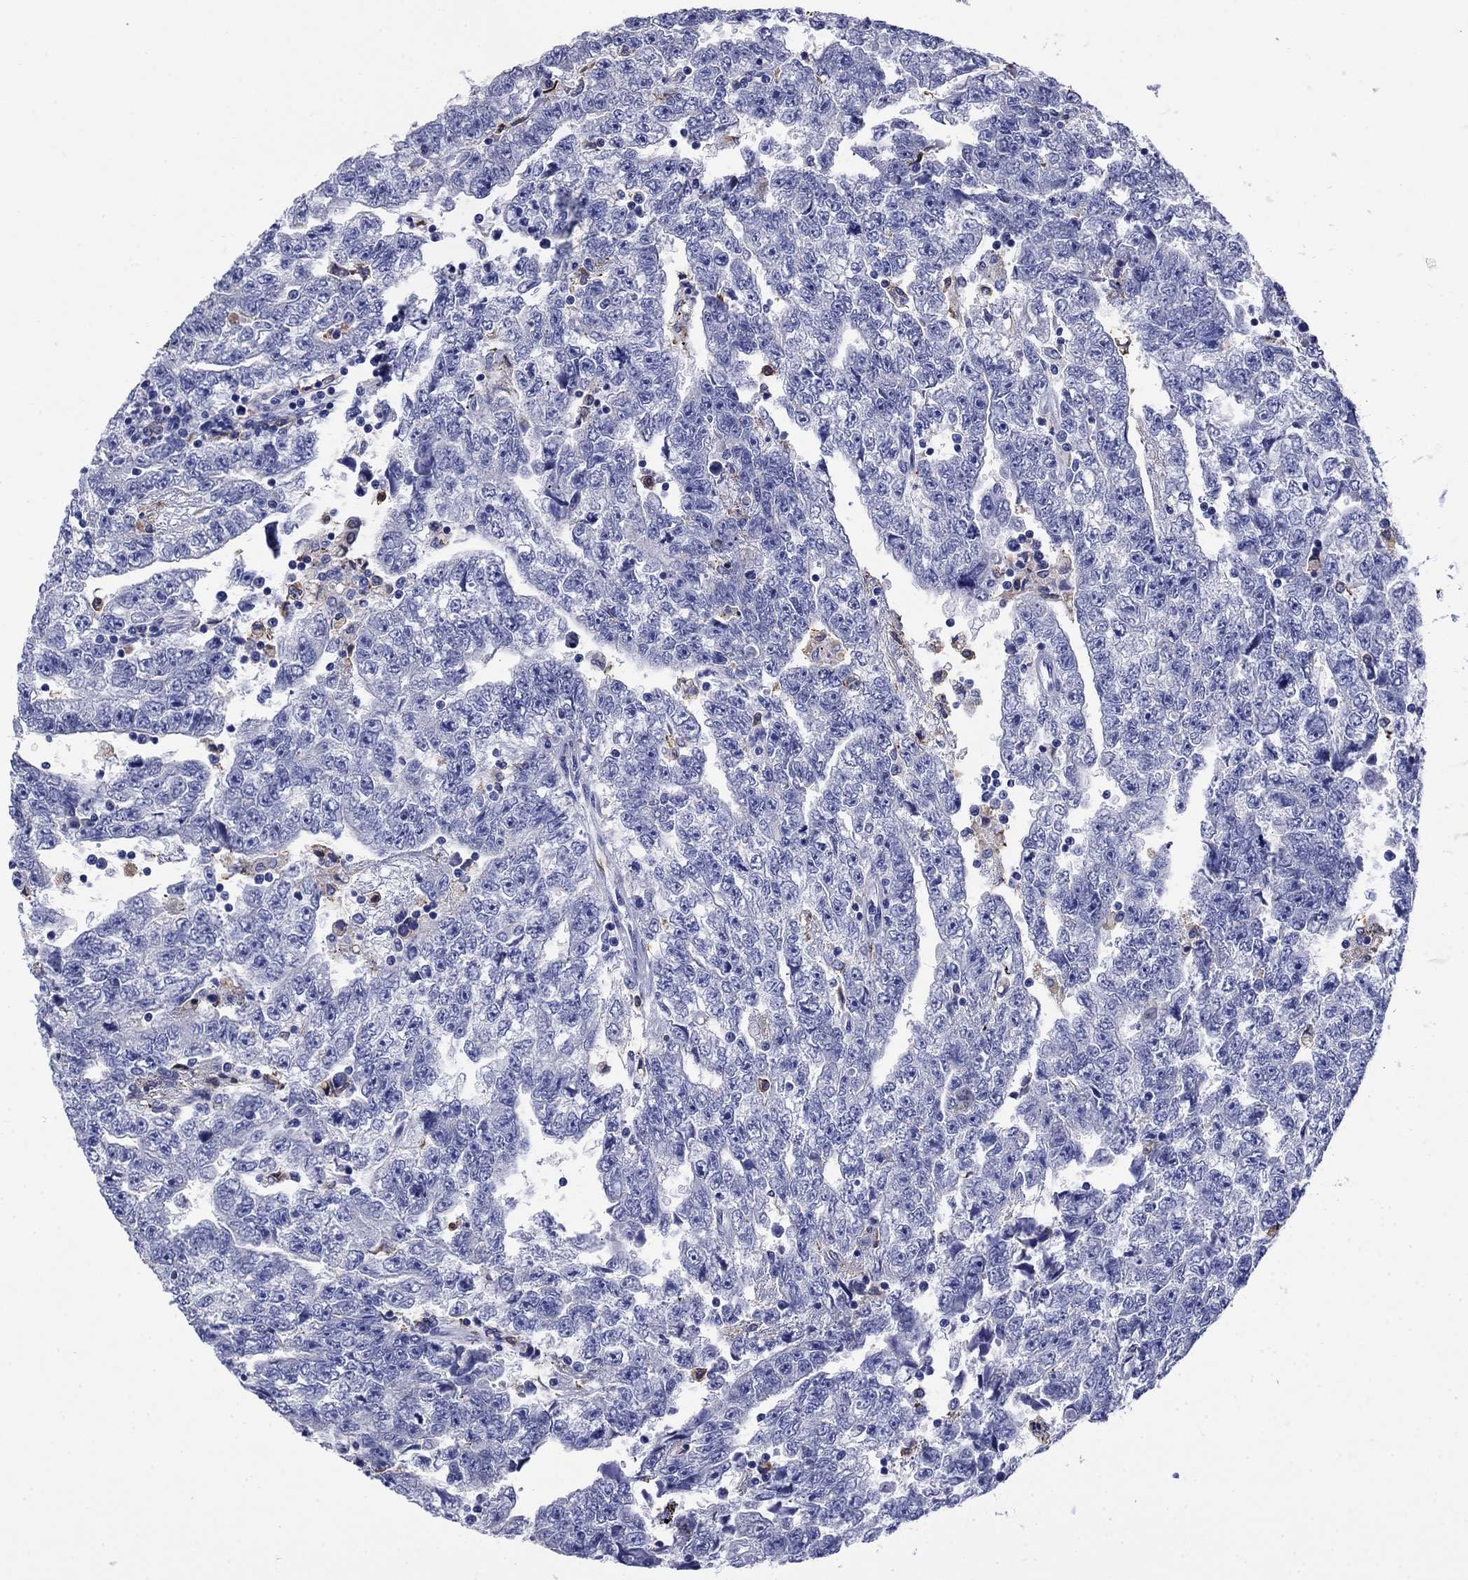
{"staining": {"intensity": "negative", "quantity": "none", "location": "none"}, "tissue": "testis cancer", "cell_type": "Tumor cells", "image_type": "cancer", "snomed": [{"axis": "morphology", "description": "Carcinoma, Embryonal, NOS"}, {"axis": "topography", "description": "Testis"}], "caption": "Immunohistochemical staining of testis cancer (embryonal carcinoma) reveals no significant positivity in tumor cells.", "gene": "TFR2", "patient": {"sex": "male", "age": 25}}